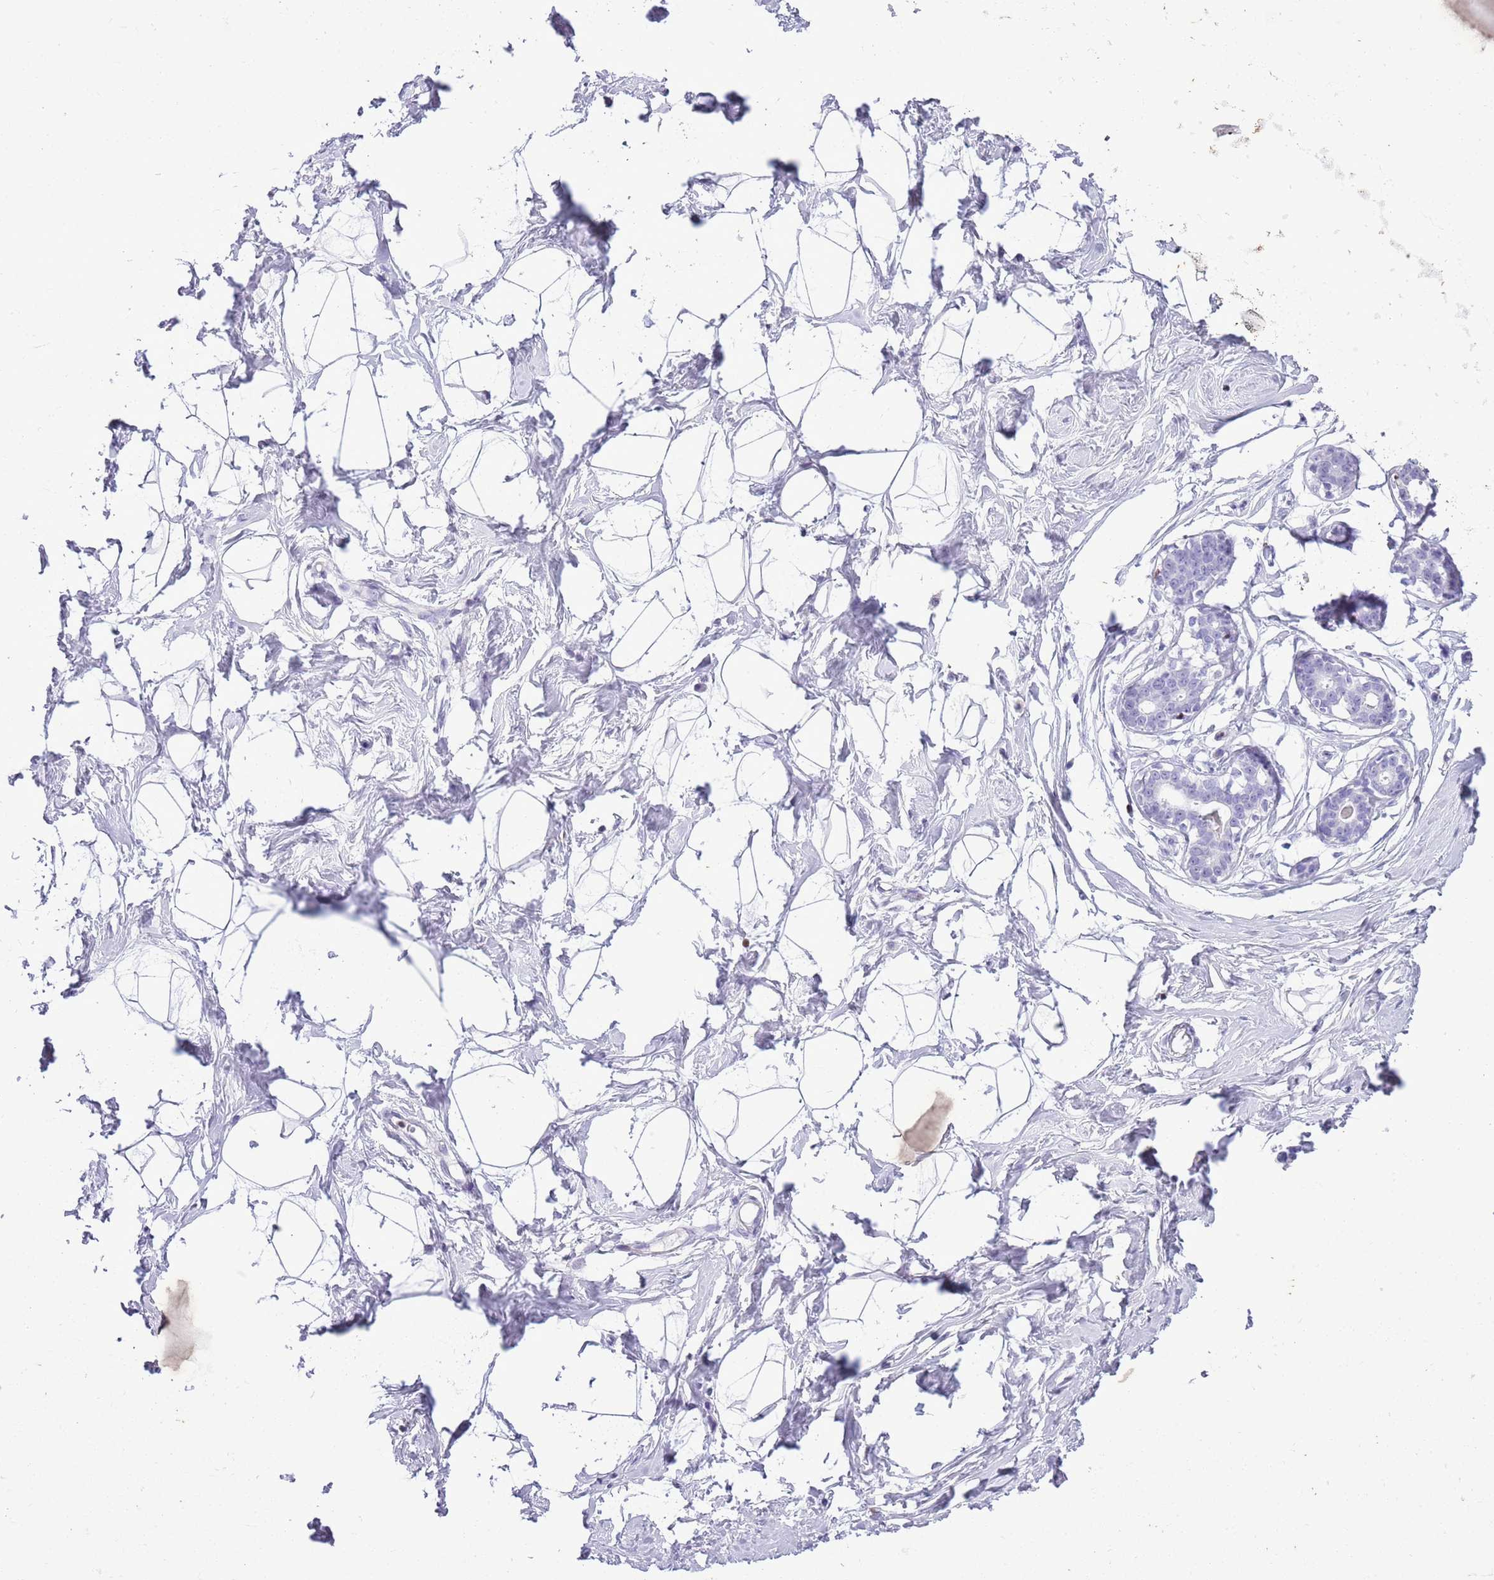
{"staining": {"intensity": "negative", "quantity": "none", "location": "none"}, "tissue": "breast", "cell_type": "Adipocytes", "image_type": "normal", "snomed": [{"axis": "morphology", "description": "Normal tissue, NOS"}, {"axis": "morphology", "description": "Adenoma, NOS"}, {"axis": "topography", "description": "Breast"}], "caption": "This is an immunohistochemistry micrograph of benign human breast. There is no positivity in adipocytes.", "gene": "BCL11B", "patient": {"sex": "female", "age": 23}}